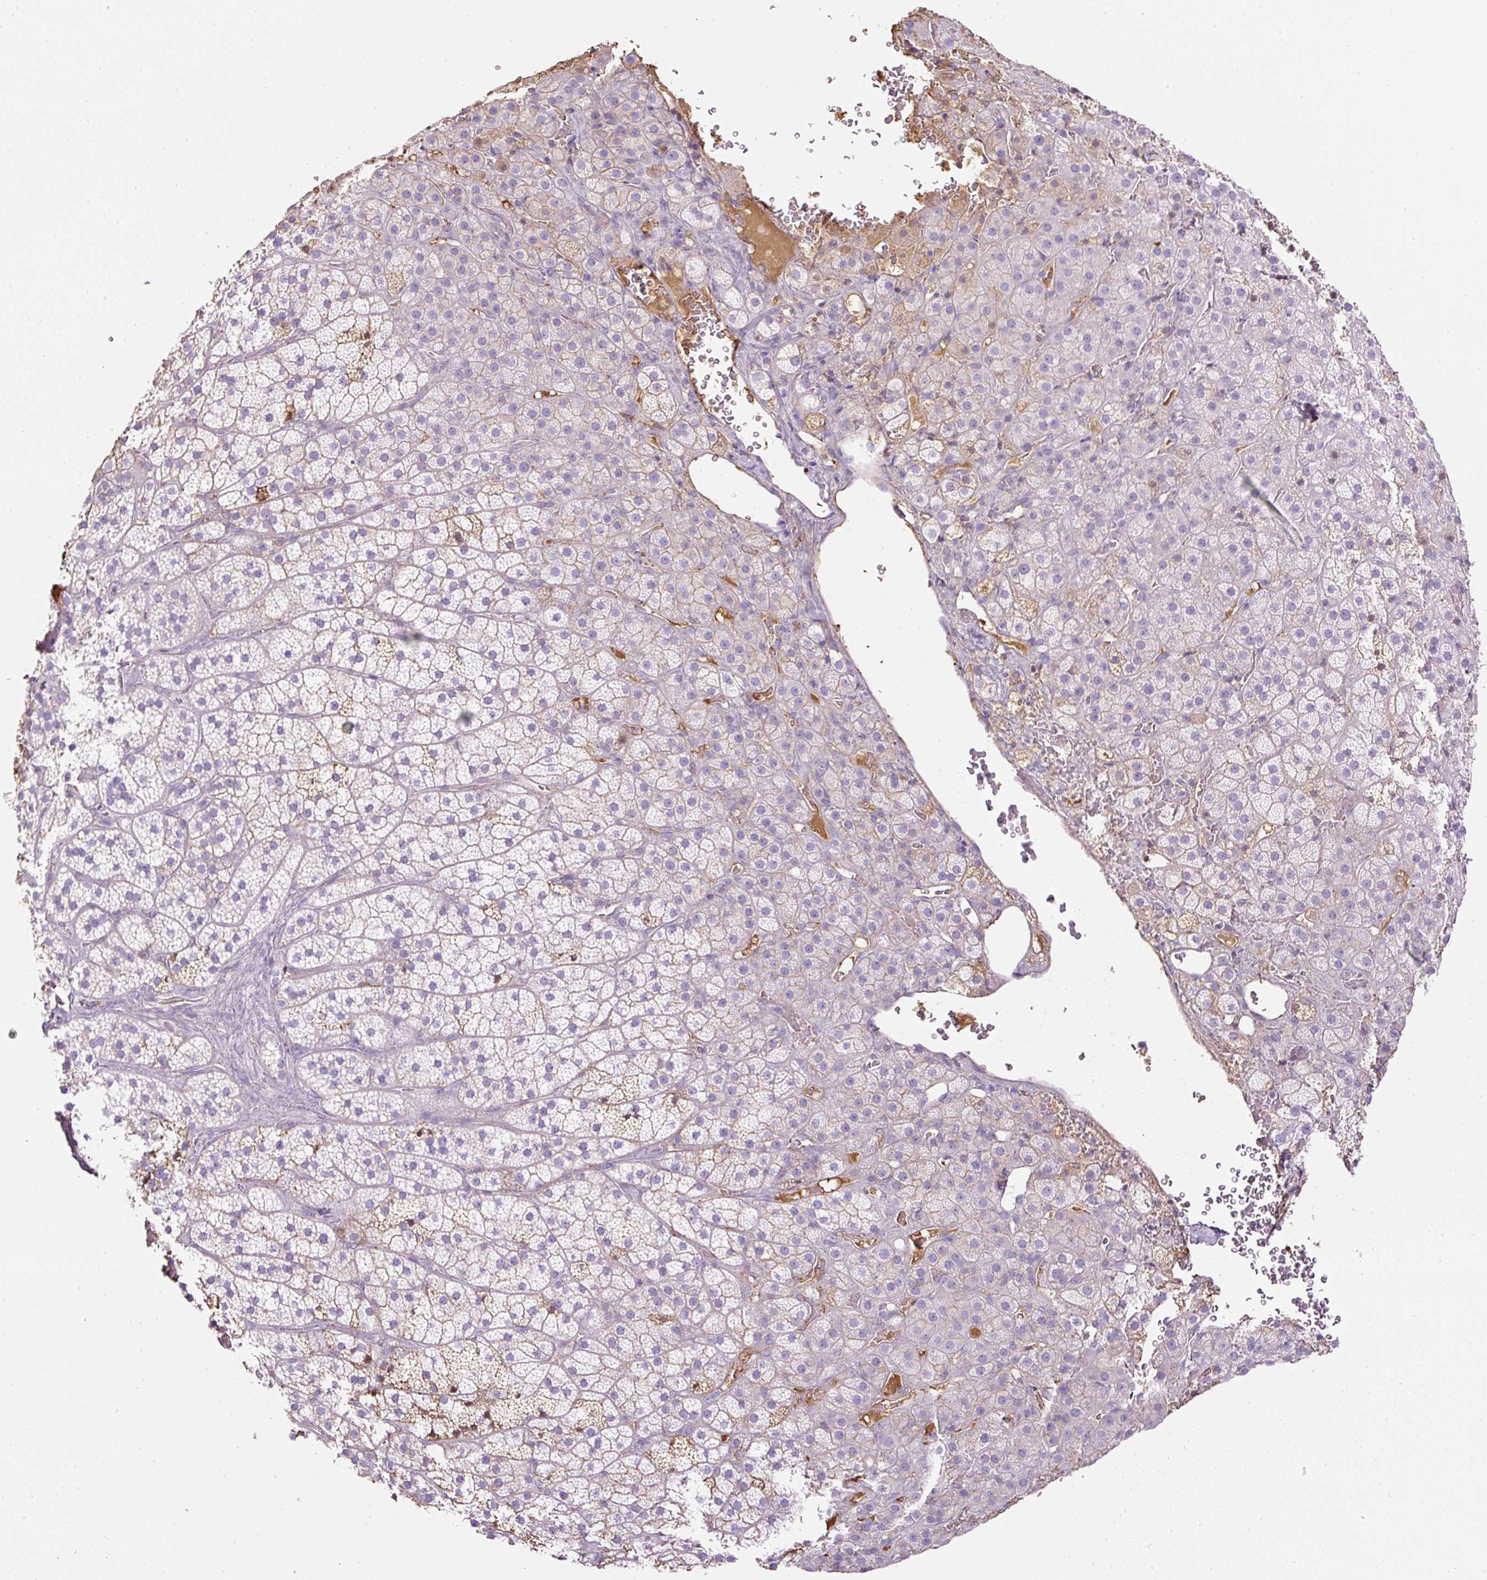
{"staining": {"intensity": "moderate", "quantity": "<25%", "location": "cytoplasmic/membranous"}, "tissue": "adrenal gland", "cell_type": "Glandular cells", "image_type": "normal", "snomed": [{"axis": "morphology", "description": "Normal tissue, NOS"}, {"axis": "topography", "description": "Adrenal gland"}], "caption": "DAB (3,3'-diaminobenzidine) immunohistochemical staining of normal adrenal gland displays moderate cytoplasmic/membranous protein staining in approximately <25% of glandular cells. (DAB (3,3'-diaminobenzidine) IHC with brightfield microscopy, high magnification).", "gene": "APOA1", "patient": {"sex": "male", "age": 57}}